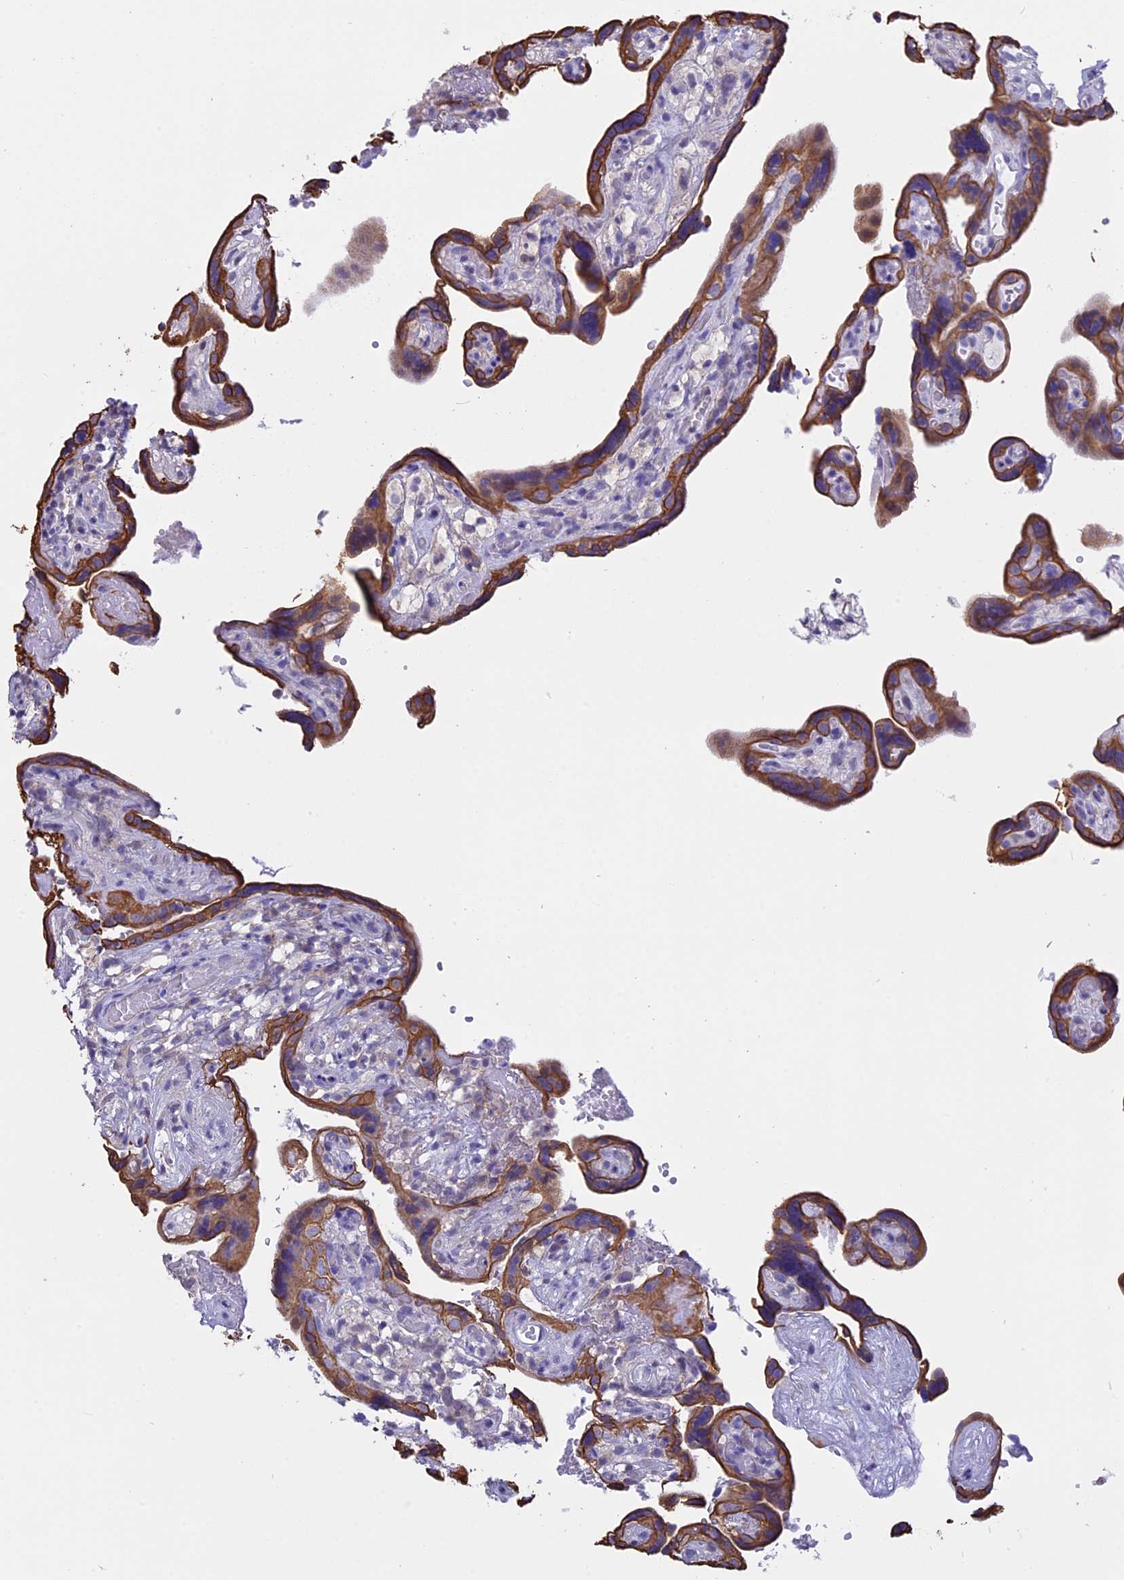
{"staining": {"intensity": "moderate", "quantity": ">75%", "location": "cytoplasmic/membranous,nuclear"}, "tissue": "placenta", "cell_type": "Decidual cells", "image_type": "normal", "snomed": [{"axis": "morphology", "description": "Normal tissue, NOS"}, {"axis": "topography", "description": "Placenta"}], "caption": "Immunohistochemical staining of normal human placenta exhibits moderate cytoplasmic/membranous,nuclear protein expression in approximately >75% of decidual cells.", "gene": "STUB1", "patient": {"sex": "female", "age": 30}}